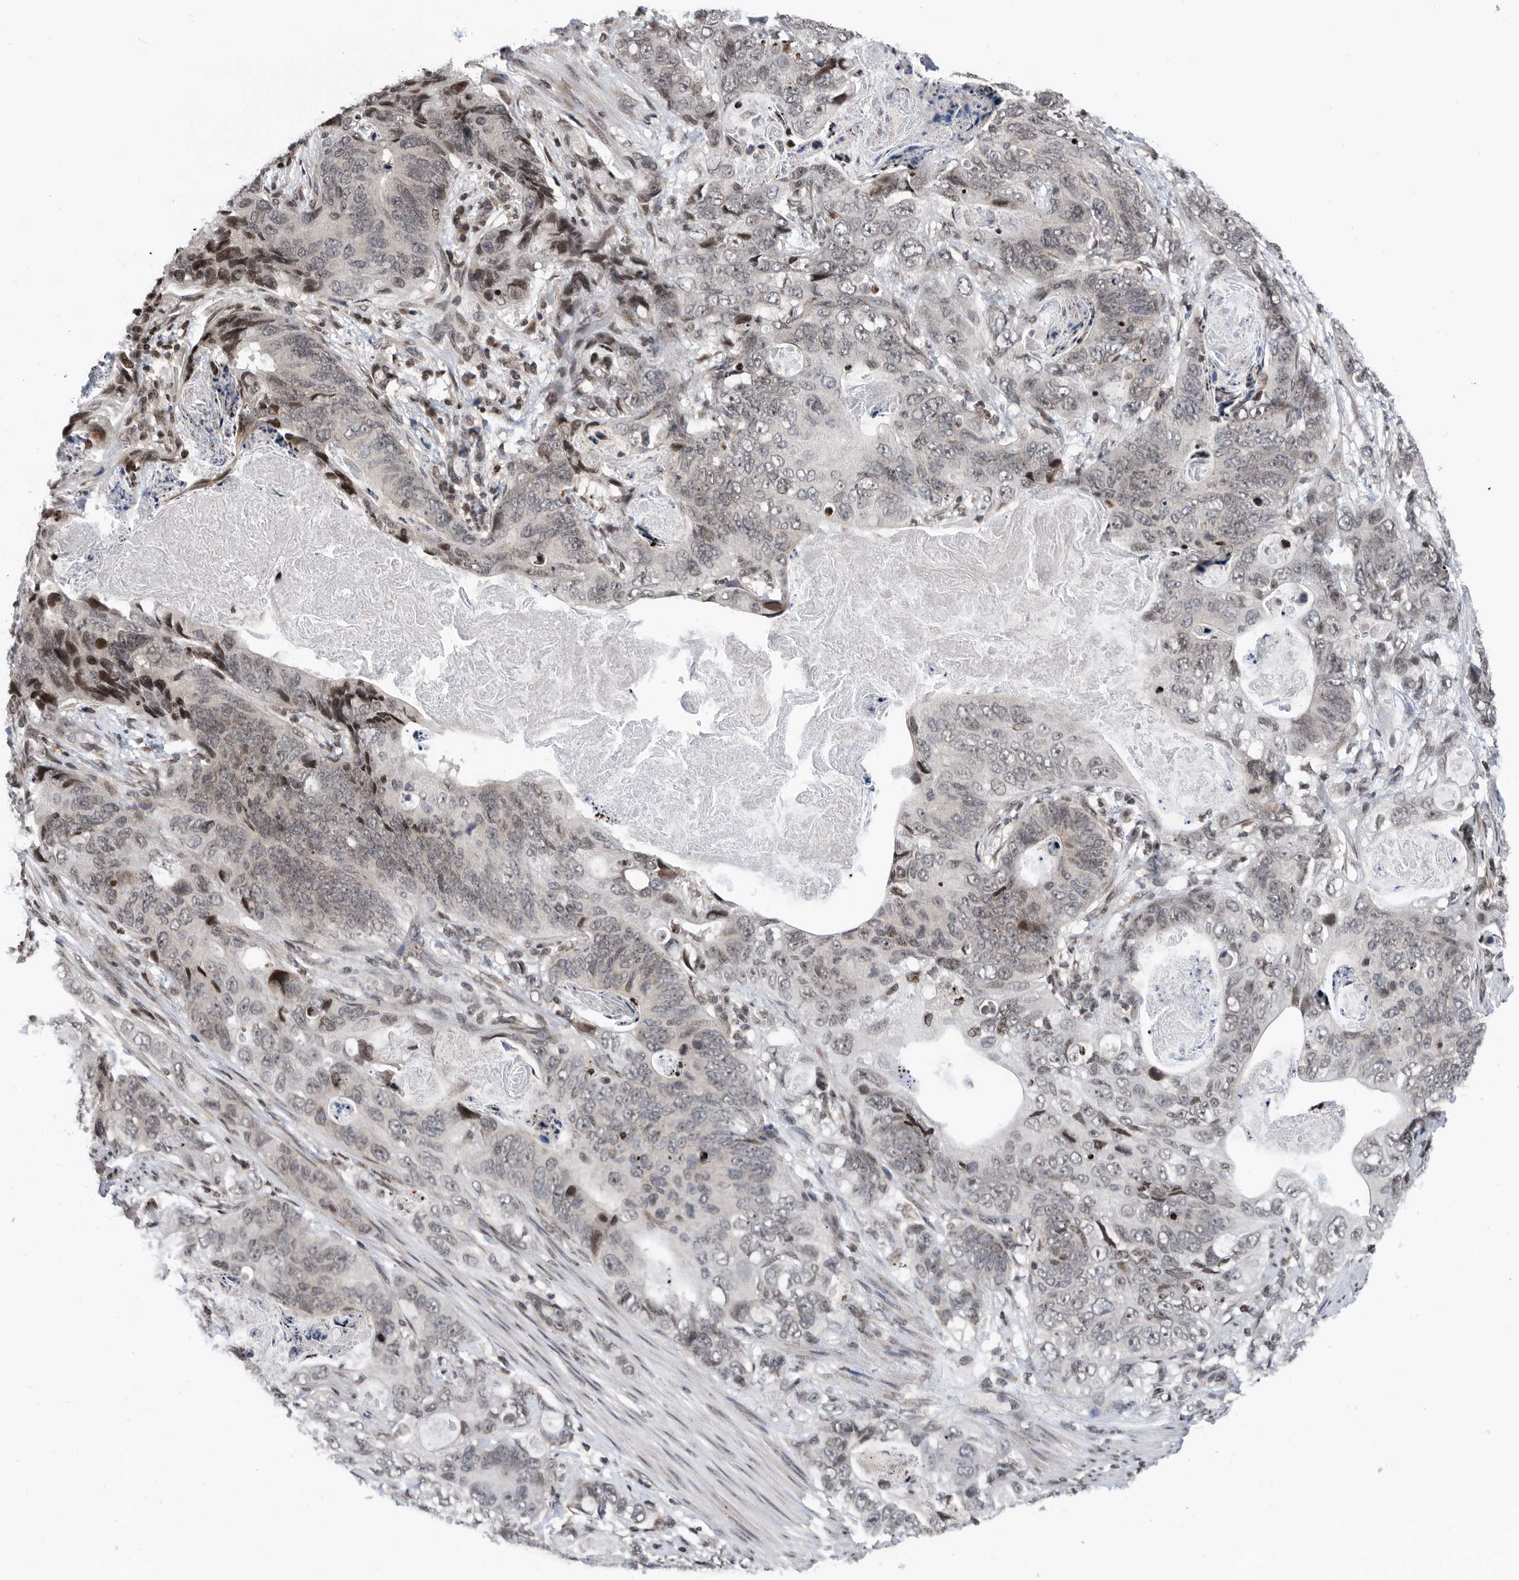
{"staining": {"intensity": "moderate", "quantity": "<25%", "location": "nuclear"}, "tissue": "stomach cancer", "cell_type": "Tumor cells", "image_type": "cancer", "snomed": [{"axis": "morphology", "description": "Normal tissue, NOS"}, {"axis": "morphology", "description": "Adenocarcinoma, NOS"}, {"axis": "topography", "description": "Stomach"}], "caption": "Human stomach cancer stained with a brown dye demonstrates moderate nuclear positive positivity in approximately <25% of tumor cells.", "gene": "SNRNP48", "patient": {"sex": "female", "age": 89}}